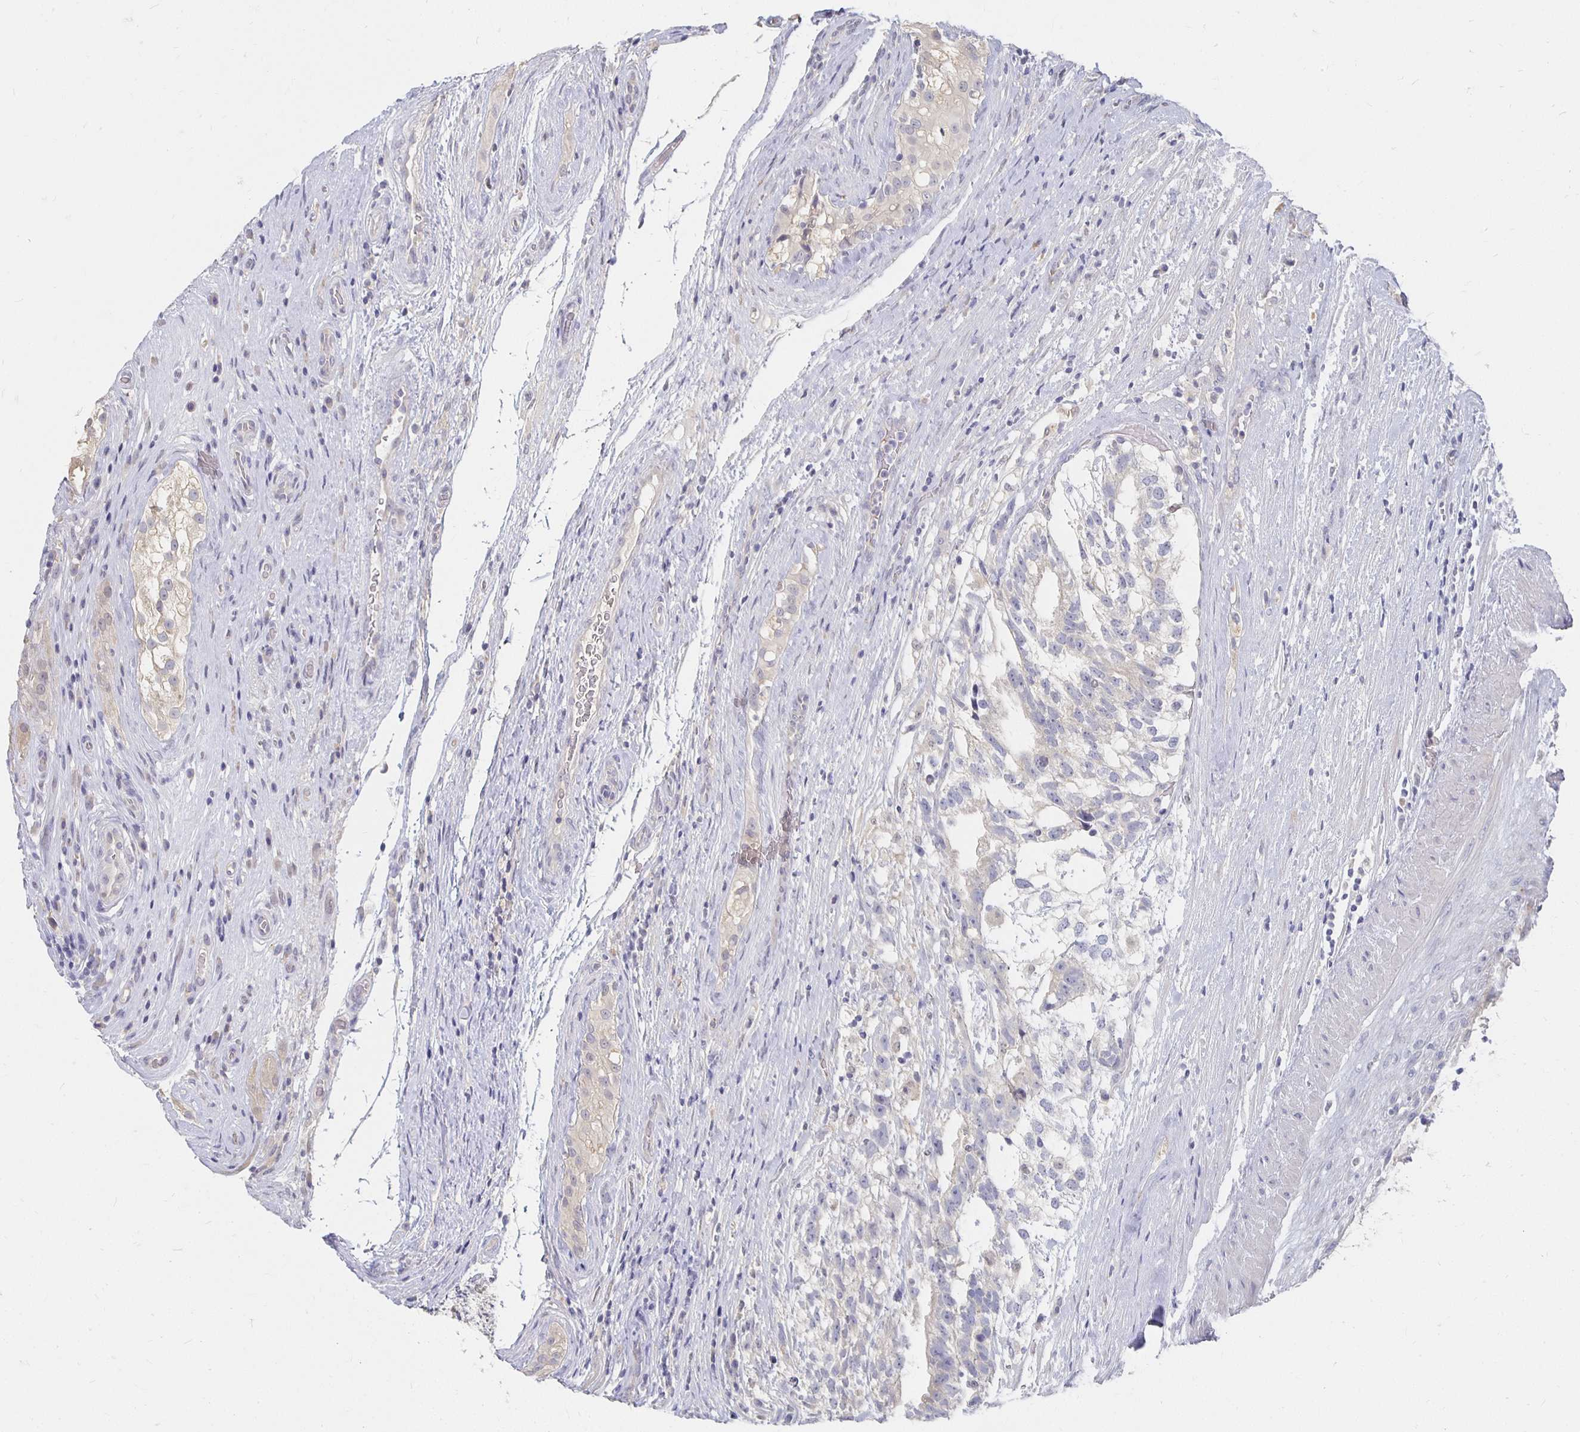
{"staining": {"intensity": "negative", "quantity": "none", "location": "none"}, "tissue": "testis cancer", "cell_type": "Tumor cells", "image_type": "cancer", "snomed": [{"axis": "morphology", "description": "Seminoma, NOS"}, {"axis": "morphology", "description": "Carcinoma, Embryonal, NOS"}, {"axis": "topography", "description": "Testis"}], "caption": "IHC of human testis seminoma exhibits no positivity in tumor cells. (Brightfield microscopy of DAB (3,3'-diaminobenzidine) IHC at high magnification).", "gene": "FKRP", "patient": {"sex": "male", "age": 41}}